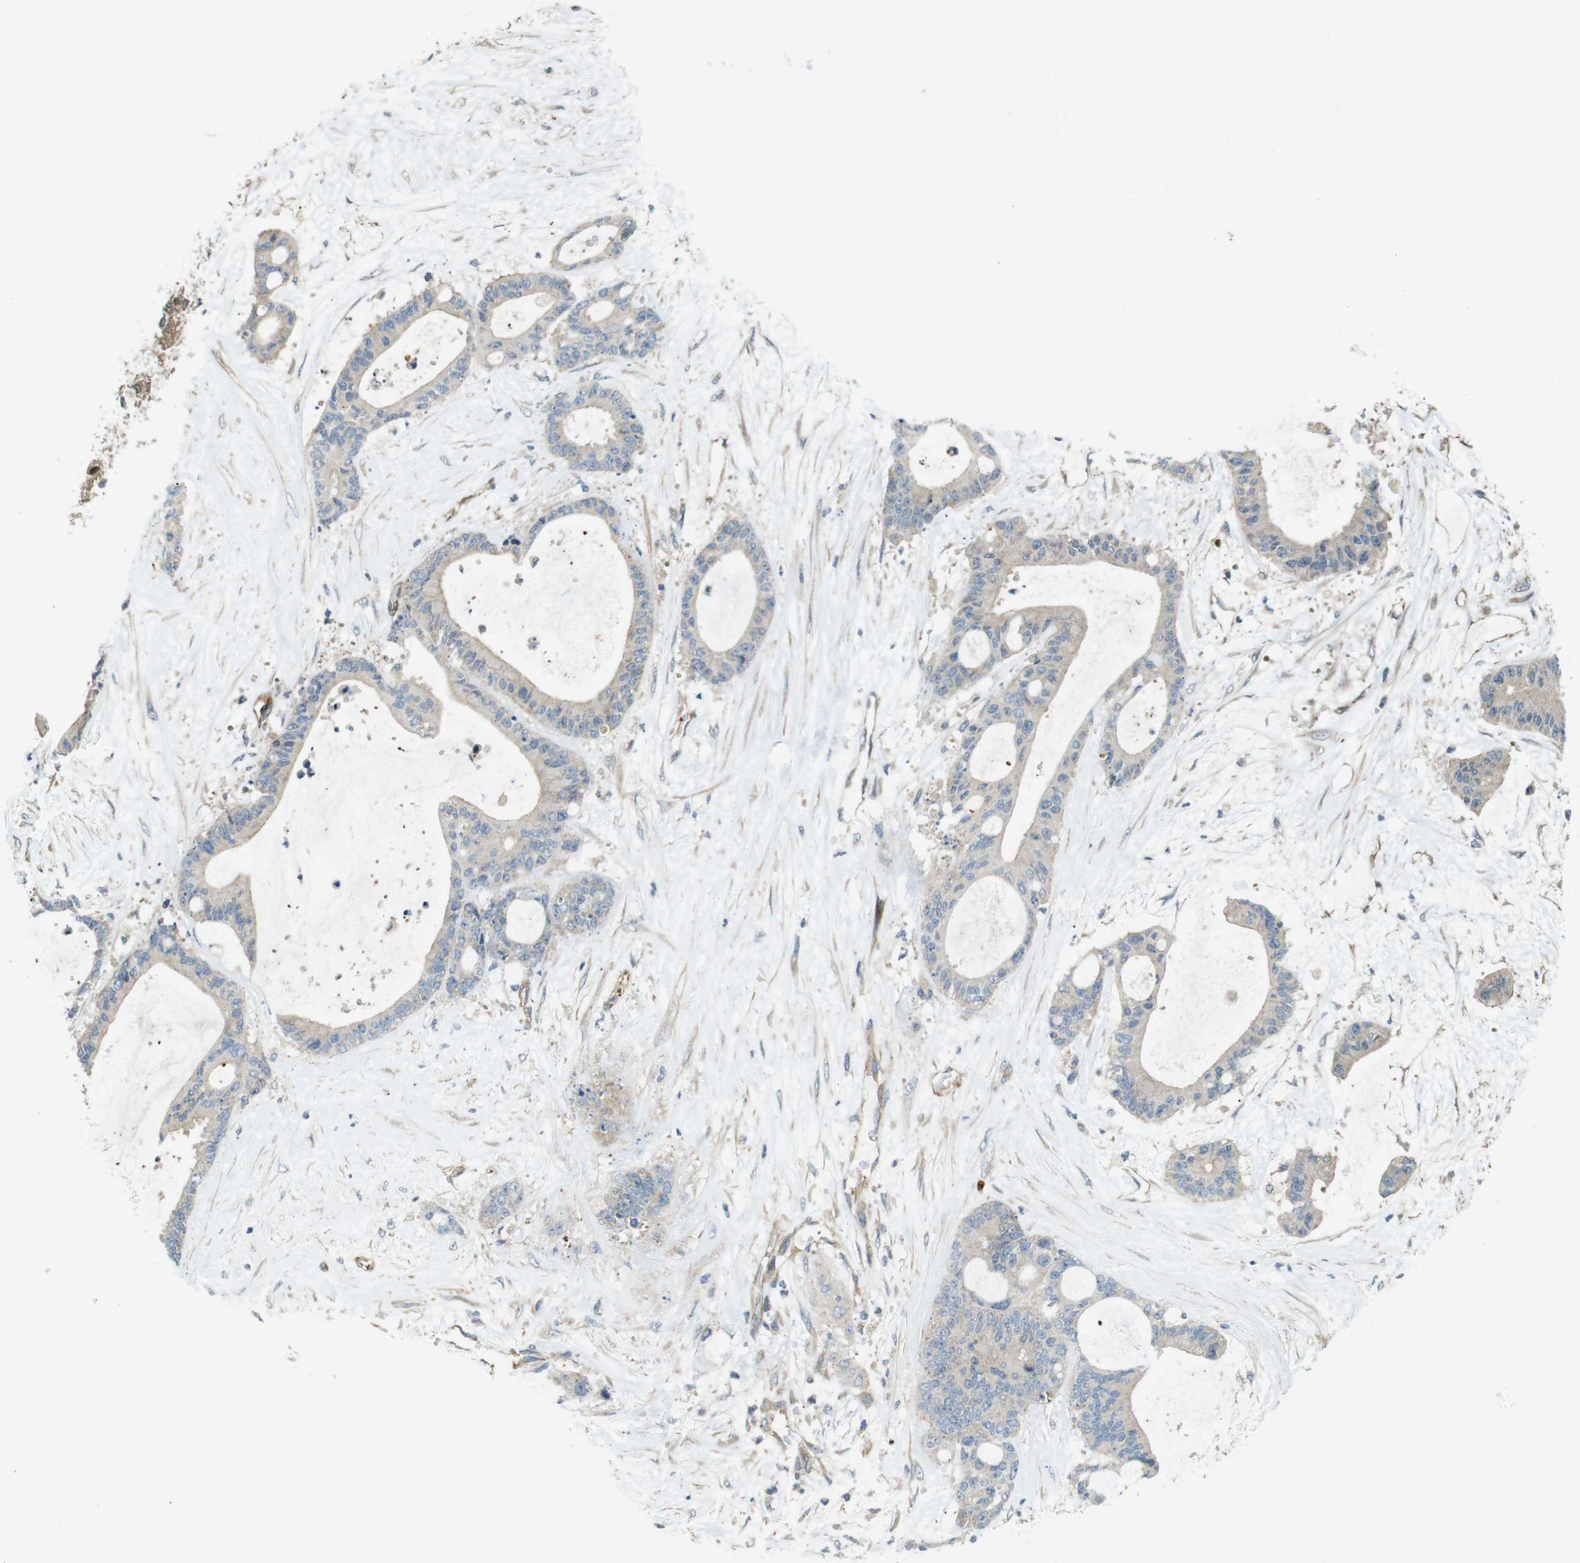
{"staining": {"intensity": "weak", "quantity": ">75%", "location": "cytoplasmic/membranous"}, "tissue": "liver cancer", "cell_type": "Tumor cells", "image_type": "cancer", "snomed": [{"axis": "morphology", "description": "Cholangiocarcinoma"}, {"axis": "topography", "description": "Liver"}], "caption": "Immunohistochemistry (IHC) image of neoplastic tissue: human liver cholangiocarcinoma stained using IHC demonstrates low levels of weak protein expression localized specifically in the cytoplasmic/membranous of tumor cells, appearing as a cytoplasmic/membranous brown color.", "gene": "TSC1", "patient": {"sex": "female", "age": 73}}